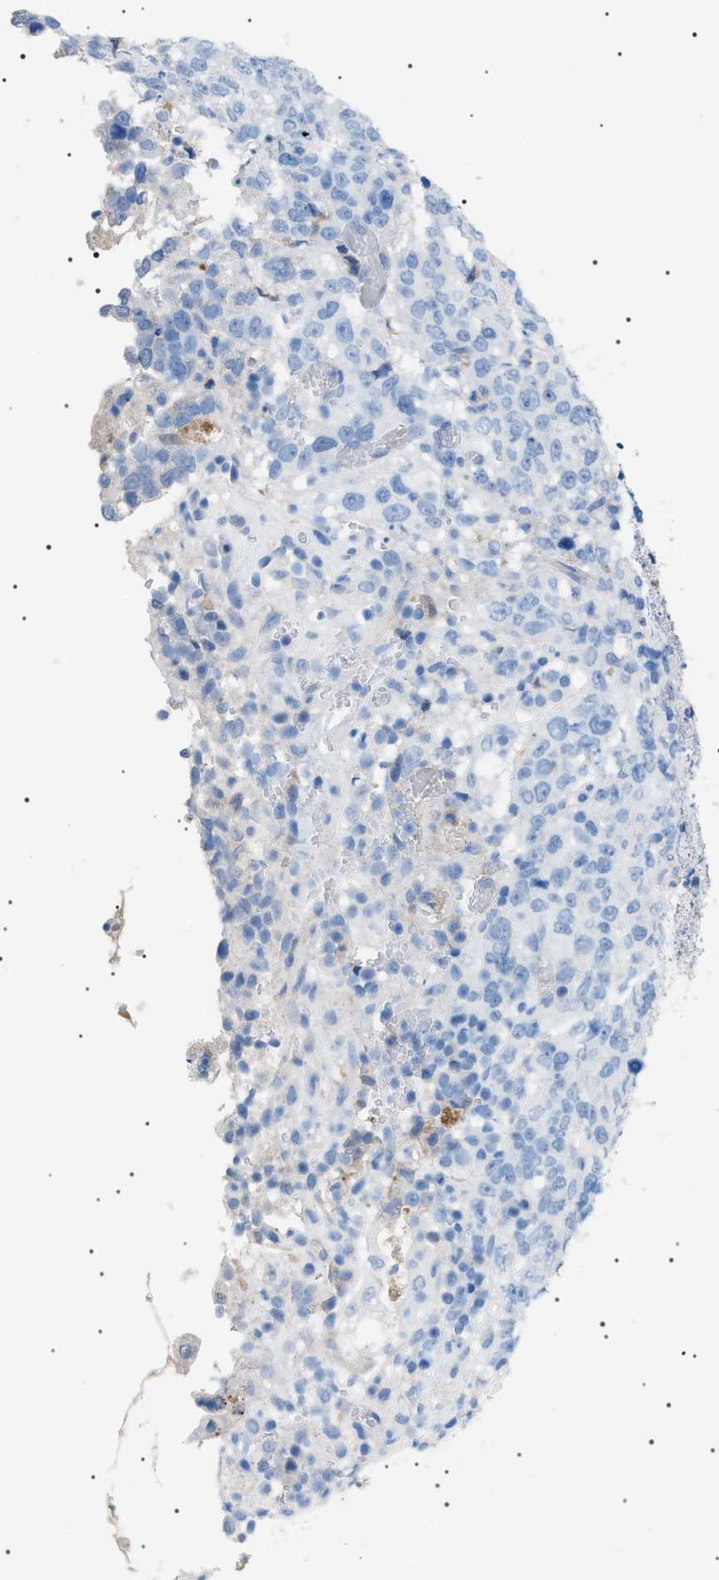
{"staining": {"intensity": "negative", "quantity": "none", "location": "none"}, "tissue": "stomach cancer", "cell_type": "Tumor cells", "image_type": "cancer", "snomed": [{"axis": "morphology", "description": "Normal tissue, NOS"}, {"axis": "morphology", "description": "Adenocarcinoma, NOS"}, {"axis": "topography", "description": "Stomach"}], "caption": "Immunohistochemistry (IHC) photomicrograph of neoplastic tissue: adenocarcinoma (stomach) stained with DAB exhibits no significant protein expression in tumor cells.", "gene": "LPA", "patient": {"sex": "male", "age": 48}}